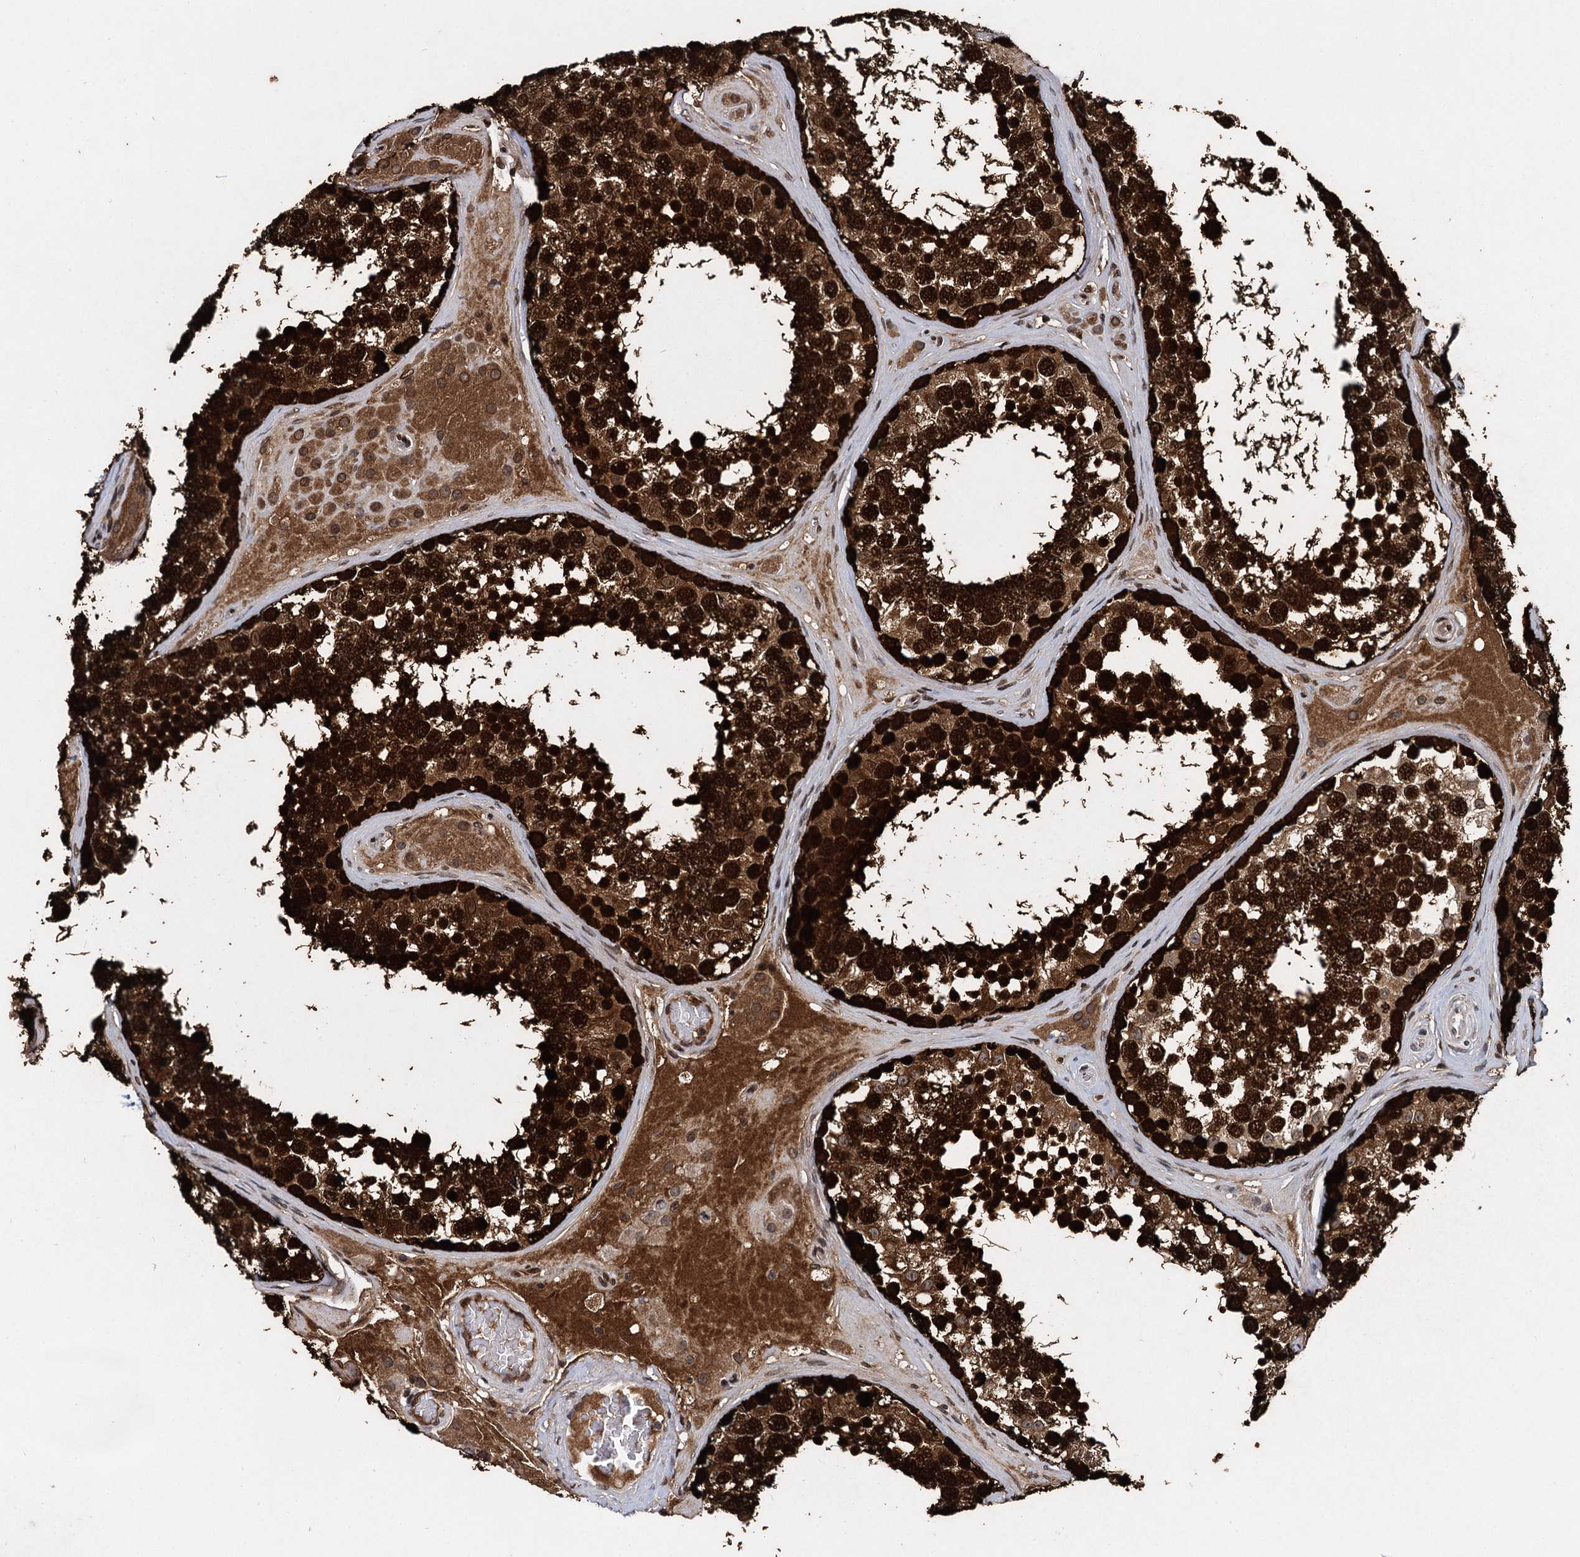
{"staining": {"intensity": "strong", "quantity": ">75%", "location": "cytoplasmic/membranous,nuclear"}, "tissue": "testis", "cell_type": "Cells in seminiferous ducts", "image_type": "normal", "snomed": [{"axis": "morphology", "description": "Normal tissue, NOS"}, {"axis": "topography", "description": "Testis"}], "caption": "About >75% of cells in seminiferous ducts in unremarkable human testis demonstrate strong cytoplasmic/membranous,nuclear protein staining as visualized by brown immunohistochemical staining.", "gene": "MAGEA4", "patient": {"sex": "male", "age": 46}}